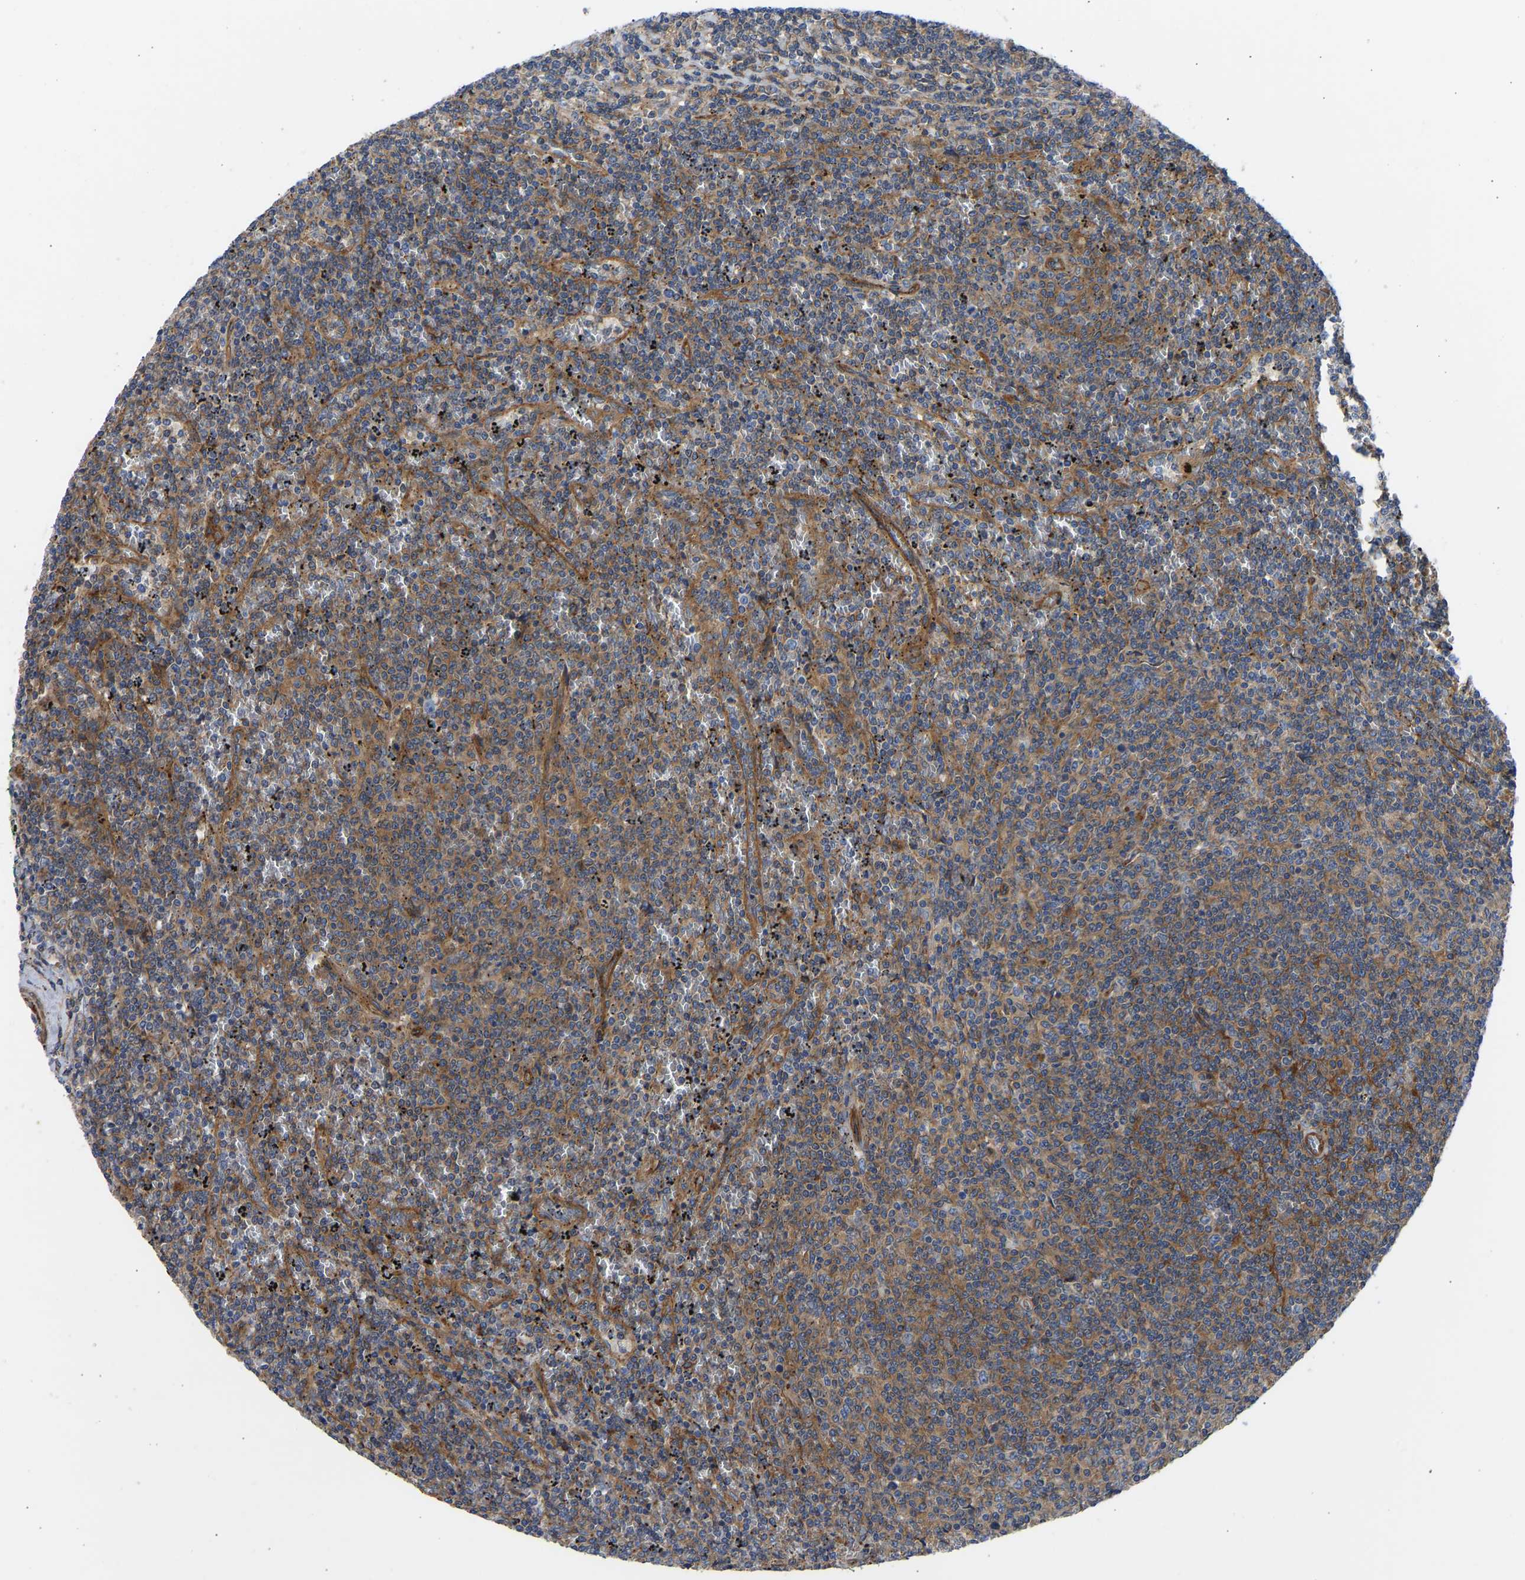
{"staining": {"intensity": "moderate", "quantity": ">75%", "location": "cytoplasmic/membranous"}, "tissue": "lymphoma", "cell_type": "Tumor cells", "image_type": "cancer", "snomed": [{"axis": "morphology", "description": "Malignant lymphoma, non-Hodgkin's type, Low grade"}, {"axis": "topography", "description": "Spleen"}], "caption": "Protein expression analysis of lymphoma exhibits moderate cytoplasmic/membranous expression in about >75% of tumor cells. (Stains: DAB (3,3'-diaminobenzidine) in brown, nuclei in blue, Microscopy: brightfield microscopy at high magnification).", "gene": "MYO1C", "patient": {"sex": "female", "age": 50}}